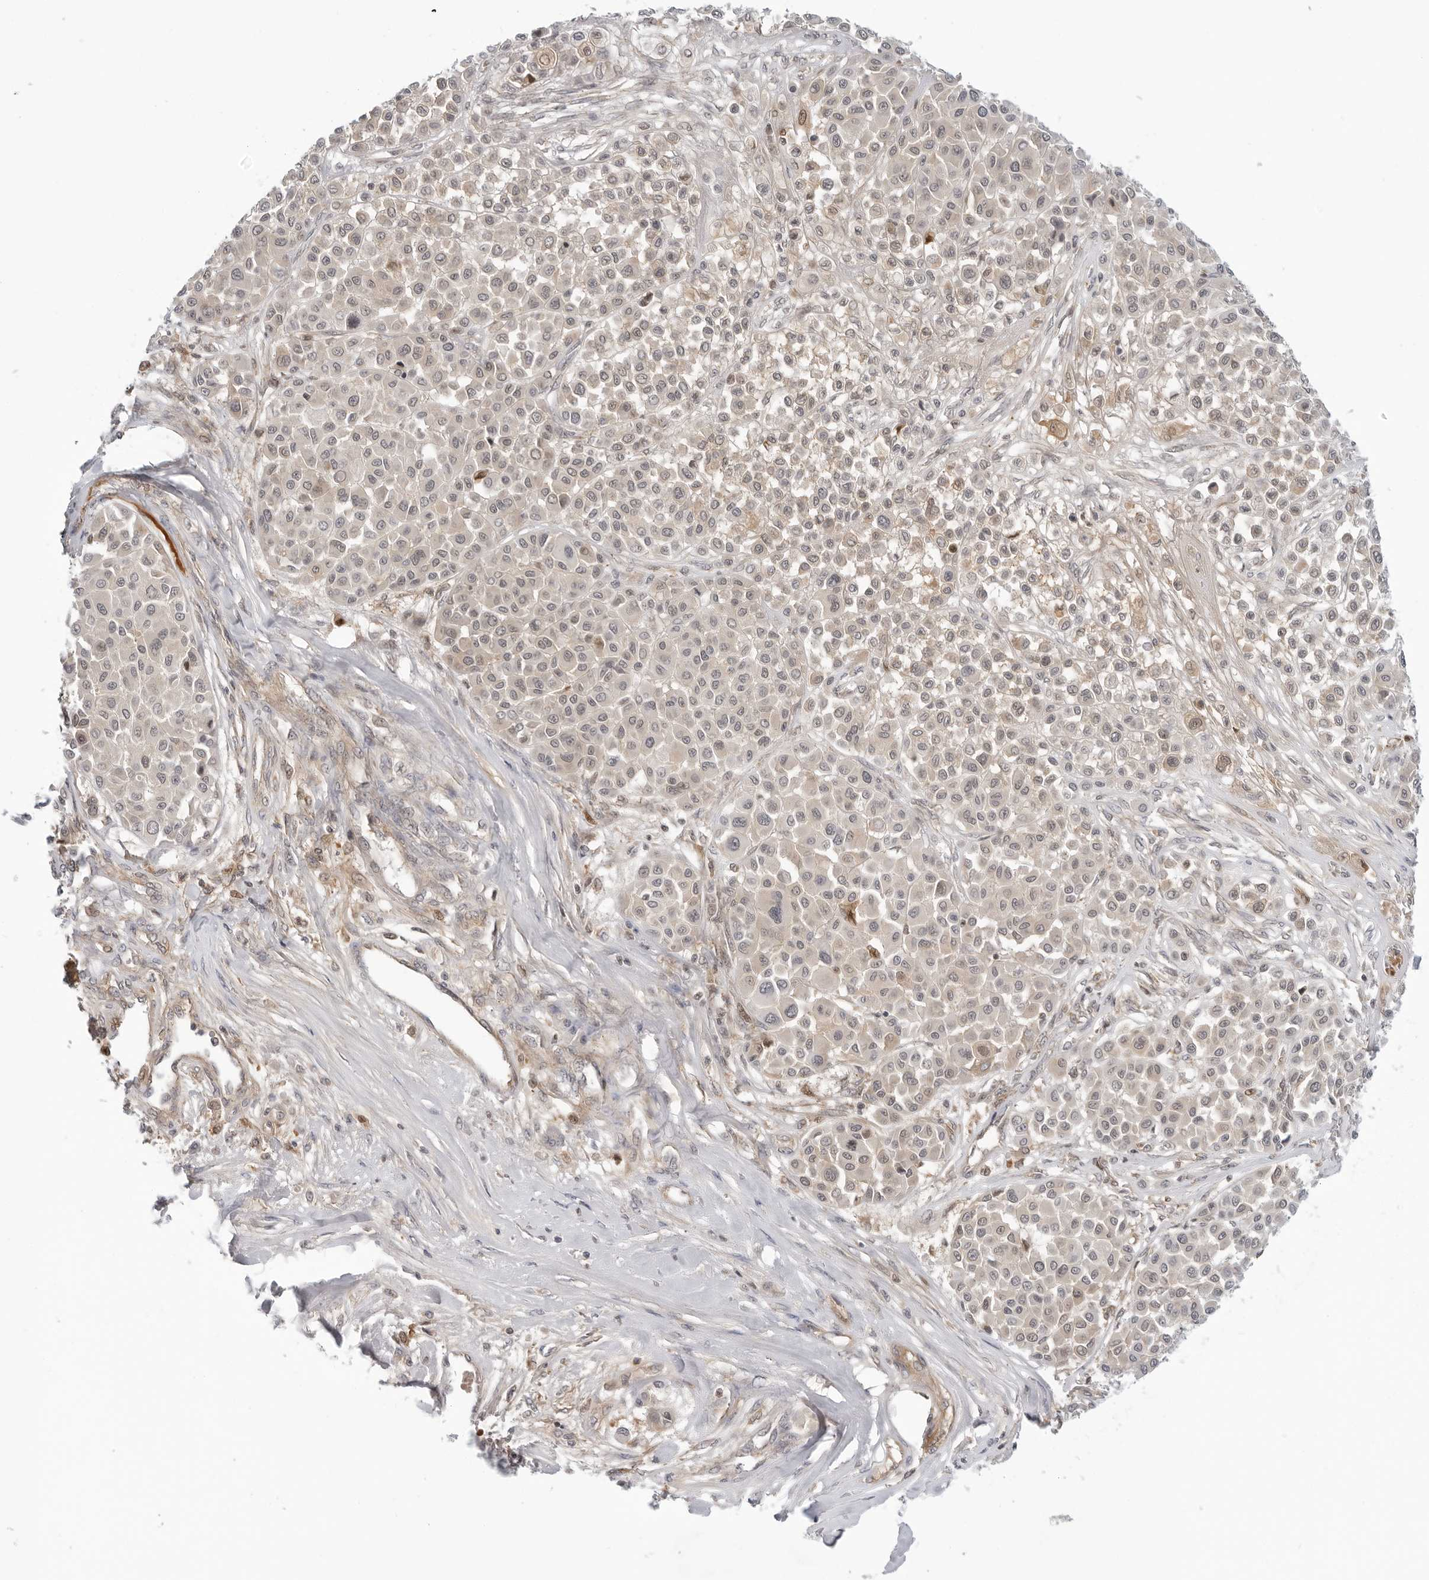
{"staining": {"intensity": "negative", "quantity": "none", "location": "none"}, "tissue": "melanoma", "cell_type": "Tumor cells", "image_type": "cancer", "snomed": [{"axis": "morphology", "description": "Malignant melanoma, Metastatic site"}, {"axis": "topography", "description": "Soft tissue"}], "caption": "The image shows no significant positivity in tumor cells of melanoma.", "gene": "SUGCT", "patient": {"sex": "male", "age": 41}}